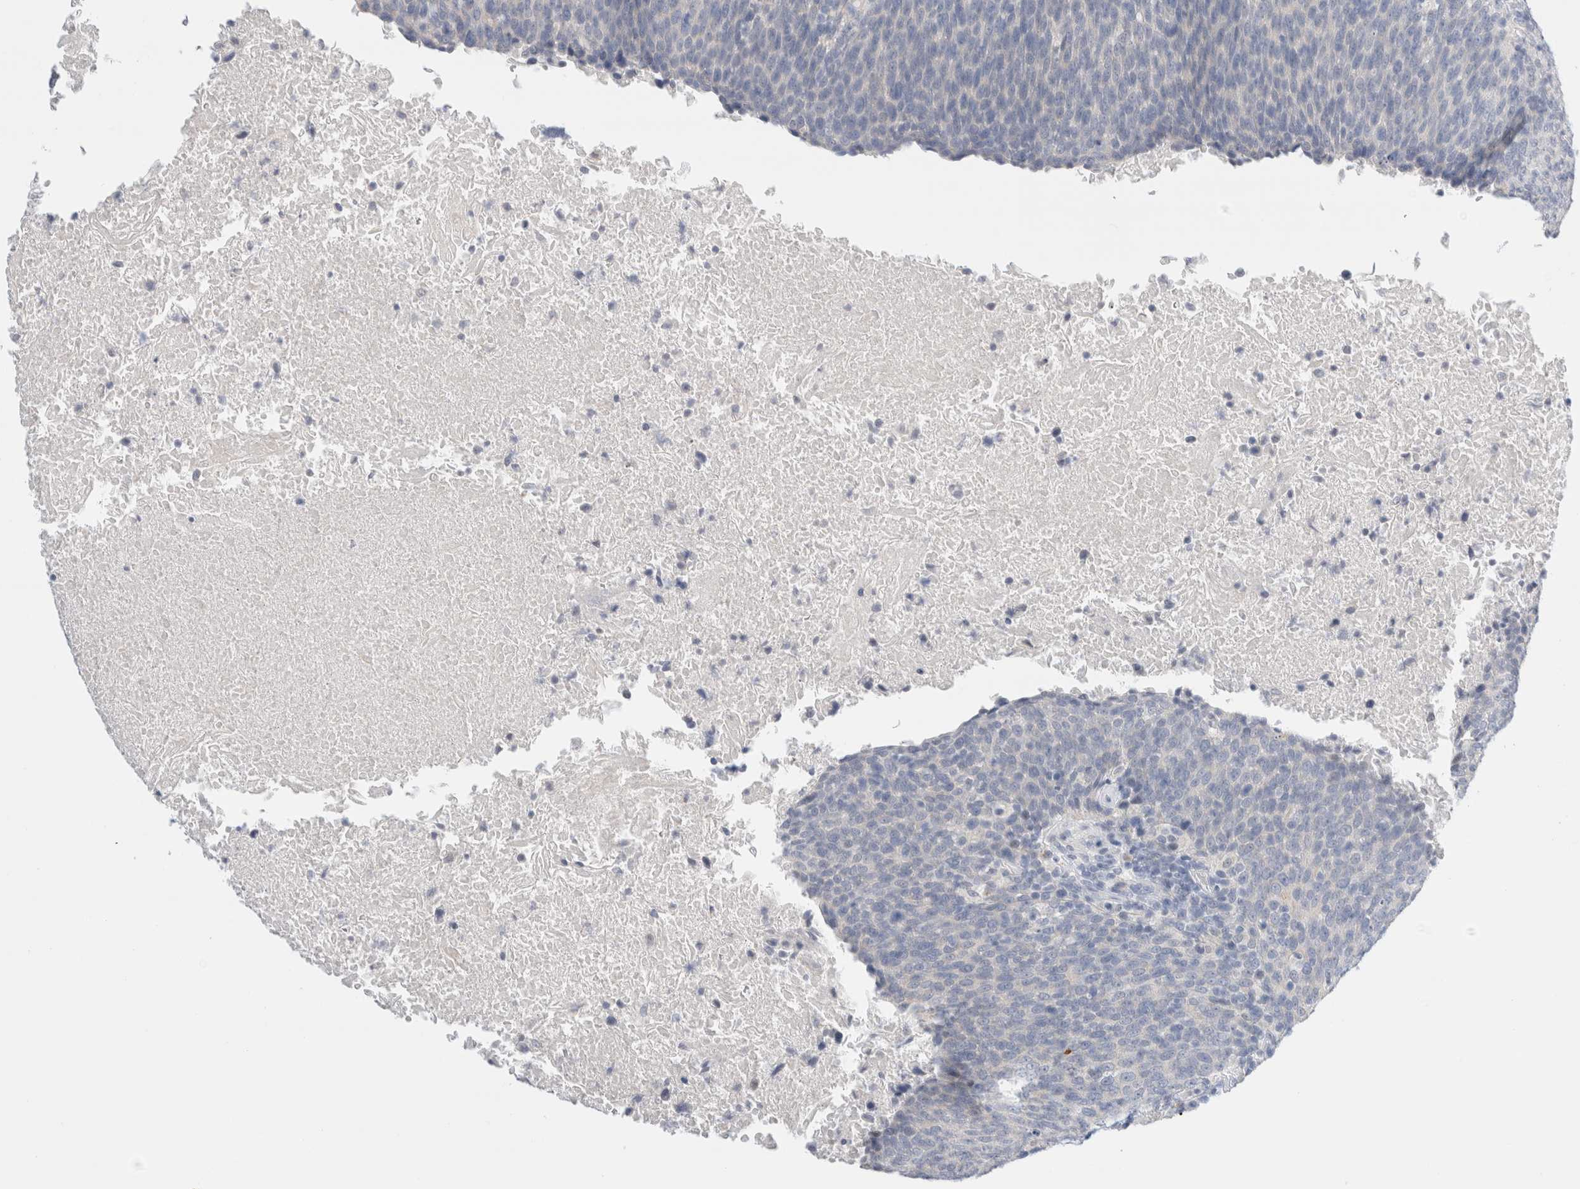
{"staining": {"intensity": "negative", "quantity": "none", "location": "none"}, "tissue": "head and neck cancer", "cell_type": "Tumor cells", "image_type": "cancer", "snomed": [{"axis": "morphology", "description": "Squamous cell carcinoma, NOS"}, {"axis": "morphology", "description": "Squamous cell carcinoma, metastatic, NOS"}, {"axis": "topography", "description": "Lymph node"}, {"axis": "topography", "description": "Head-Neck"}], "caption": "The histopathology image demonstrates no staining of tumor cells in head and neck metastatic squamous cell carcinoma.", "gene": "SLC22A12", "patient": {"sex": "male", "age": 62}}